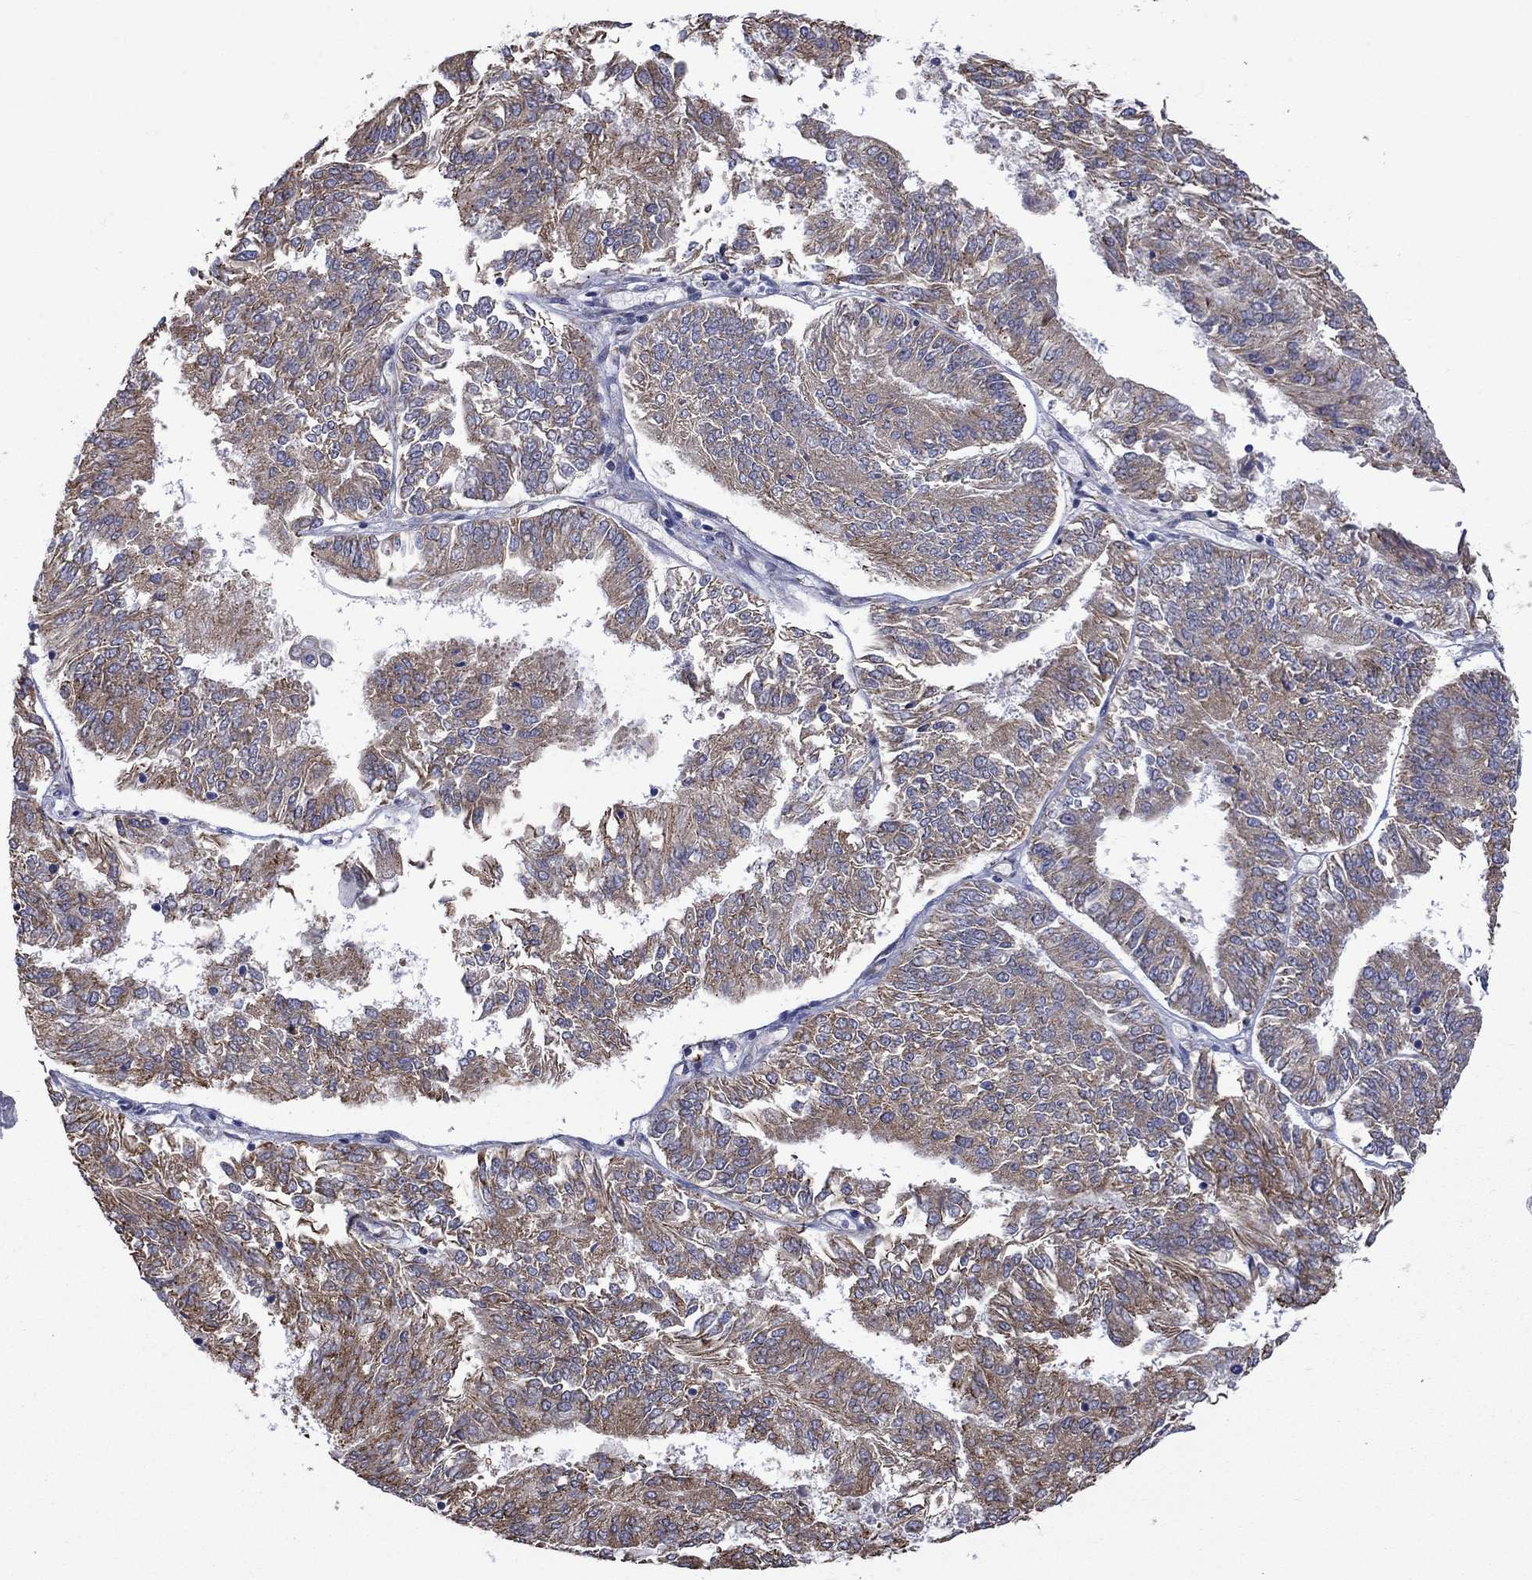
{"staining": {"intensity": "moderate", "quantity": "25%-75%", "location": "cytoplasmic/membranous"}, "tissue": "endometrial cancer", "cell_type": "Tumor cells", "image_type": "cancer", "snomed": [{"axis": "morphology", "description": "Adenocarcinoma, NOS"}, {"axis": "topography", "description": "Endometrium"}], "caption": "Brown immunohistochemical staining in endometrial cancer demonstrates moderate cytoplasmic/membranous expression in approximately 25%-75% of tumor cells.", "gene": "ASNS", "patient": {"sex": "female", "age": 58}}